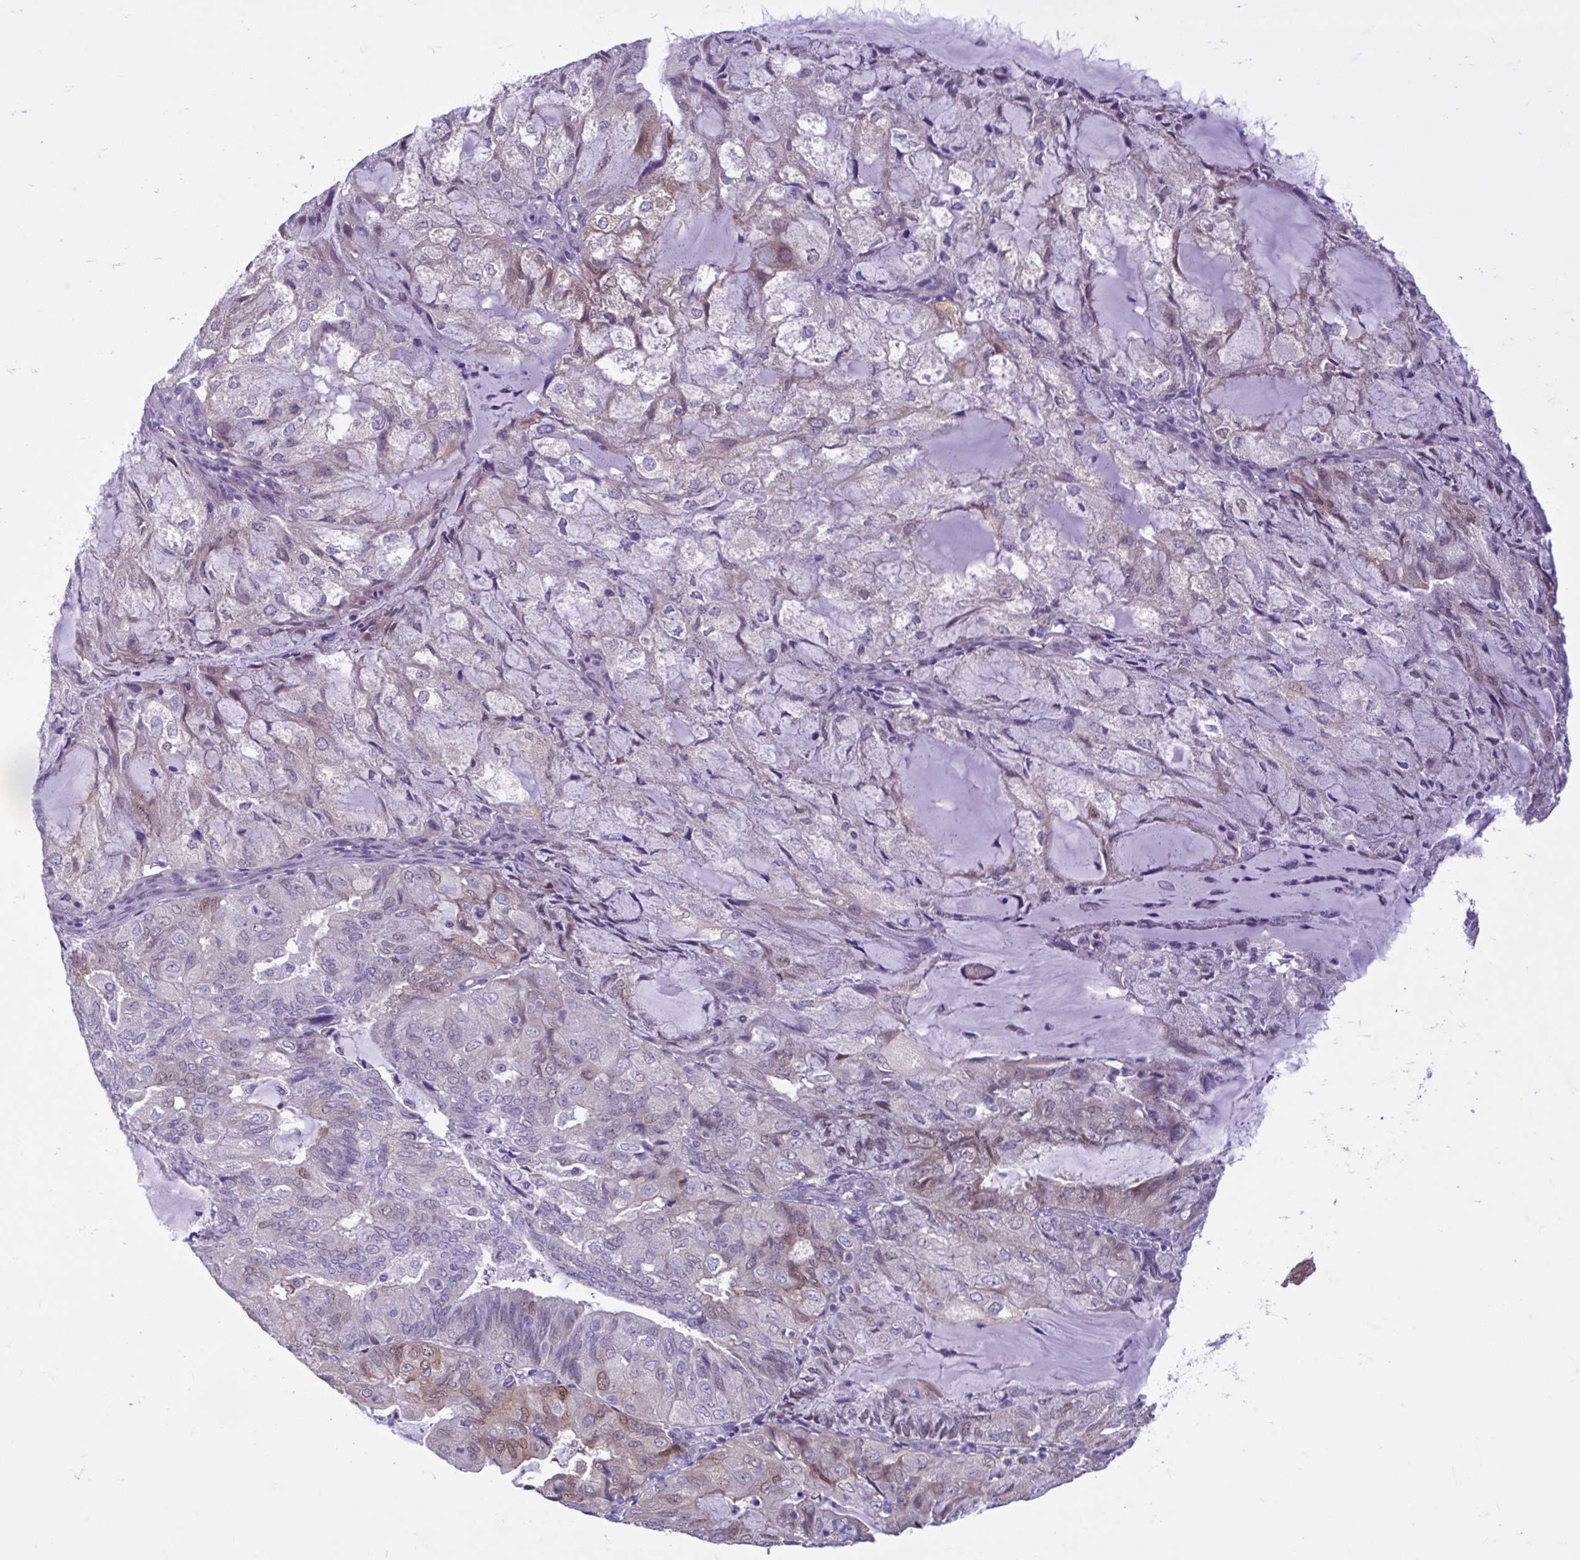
{"staining": {"intensity": "moderate", "quantity": "25%-75%", "location": "cytoplasmic/membranous,nuclear"}, "tissue": "endometrial cancer", "cell_type": "Tumor cells", "image_type": "cancer", "snomed": [{"axis": "morphology", "description": "Adenocarcinoma, NOS"}, {"axis": "topography", "description": "Endometrium"}], "caption": "Protein staining of endometrial adenocarcinoma tissue reveals moderate cytoplasmic/membranous and nuclear staining in approximately 25%-75% of tumor cells.", "gene": "FAM153A", "patient": {"sex": "female", "age": 81}}